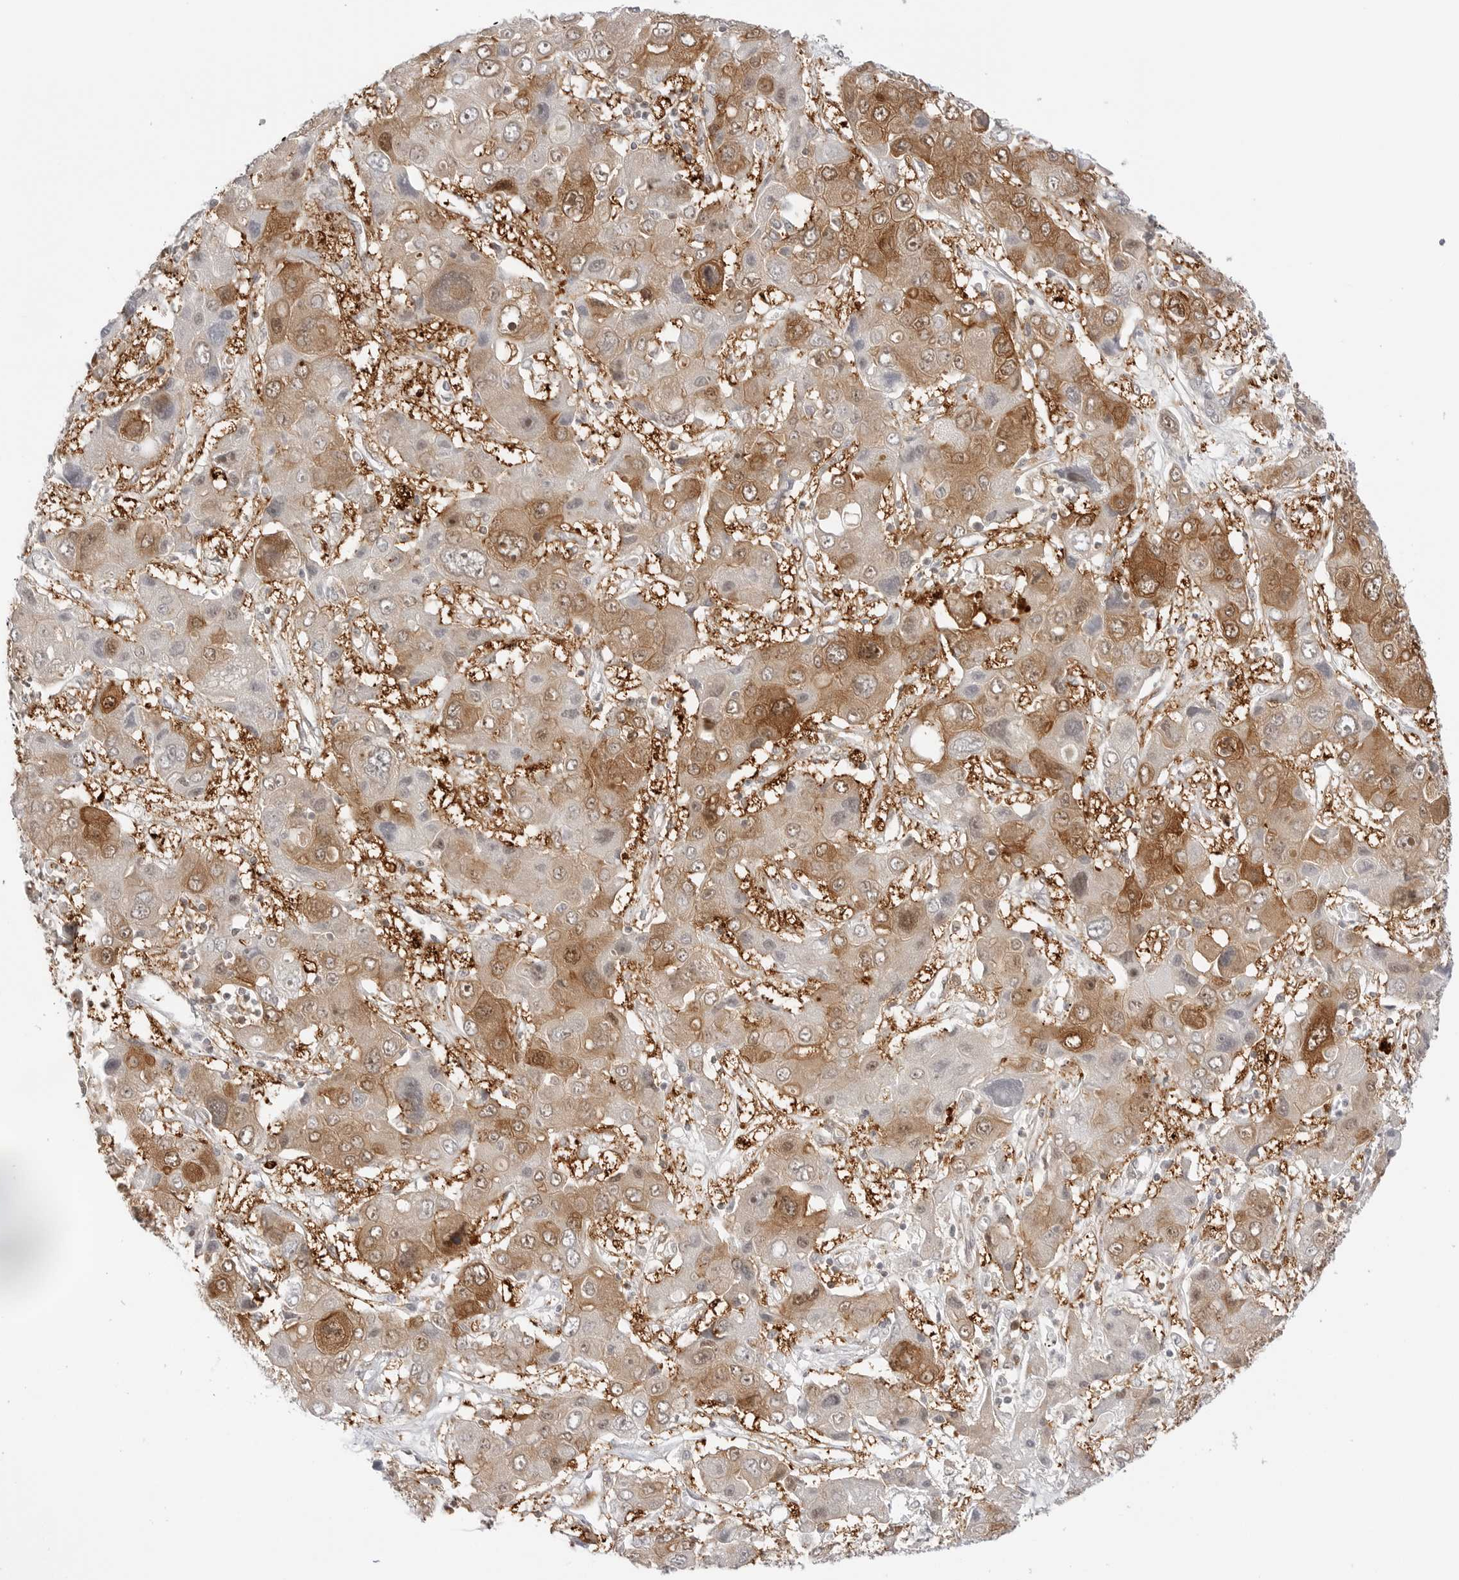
{"staining": {"intensity": "moderate", "quantity": ">75%", "location": "cytoplasmic/membranous,nuclear"}, "tissue": "liver cancer", "cell_type": "Tumor cells", "image_type": "cancer", "snomed": [{"axis": "morphology", "description": "Cholangiocarcinoma"}, {"axis": "topography", "description": "Liver"}], "caption": "An immunohistochemistry micrograph of tumor tissue is shown. Protein staining in brown highlights moderate cytoplasmic/membranous and nuclear positivity in cholangiocarcinoma (liver) within tumor cells.", "gene": "NUDC", "patient": {"sex": "male", "age": 67}}